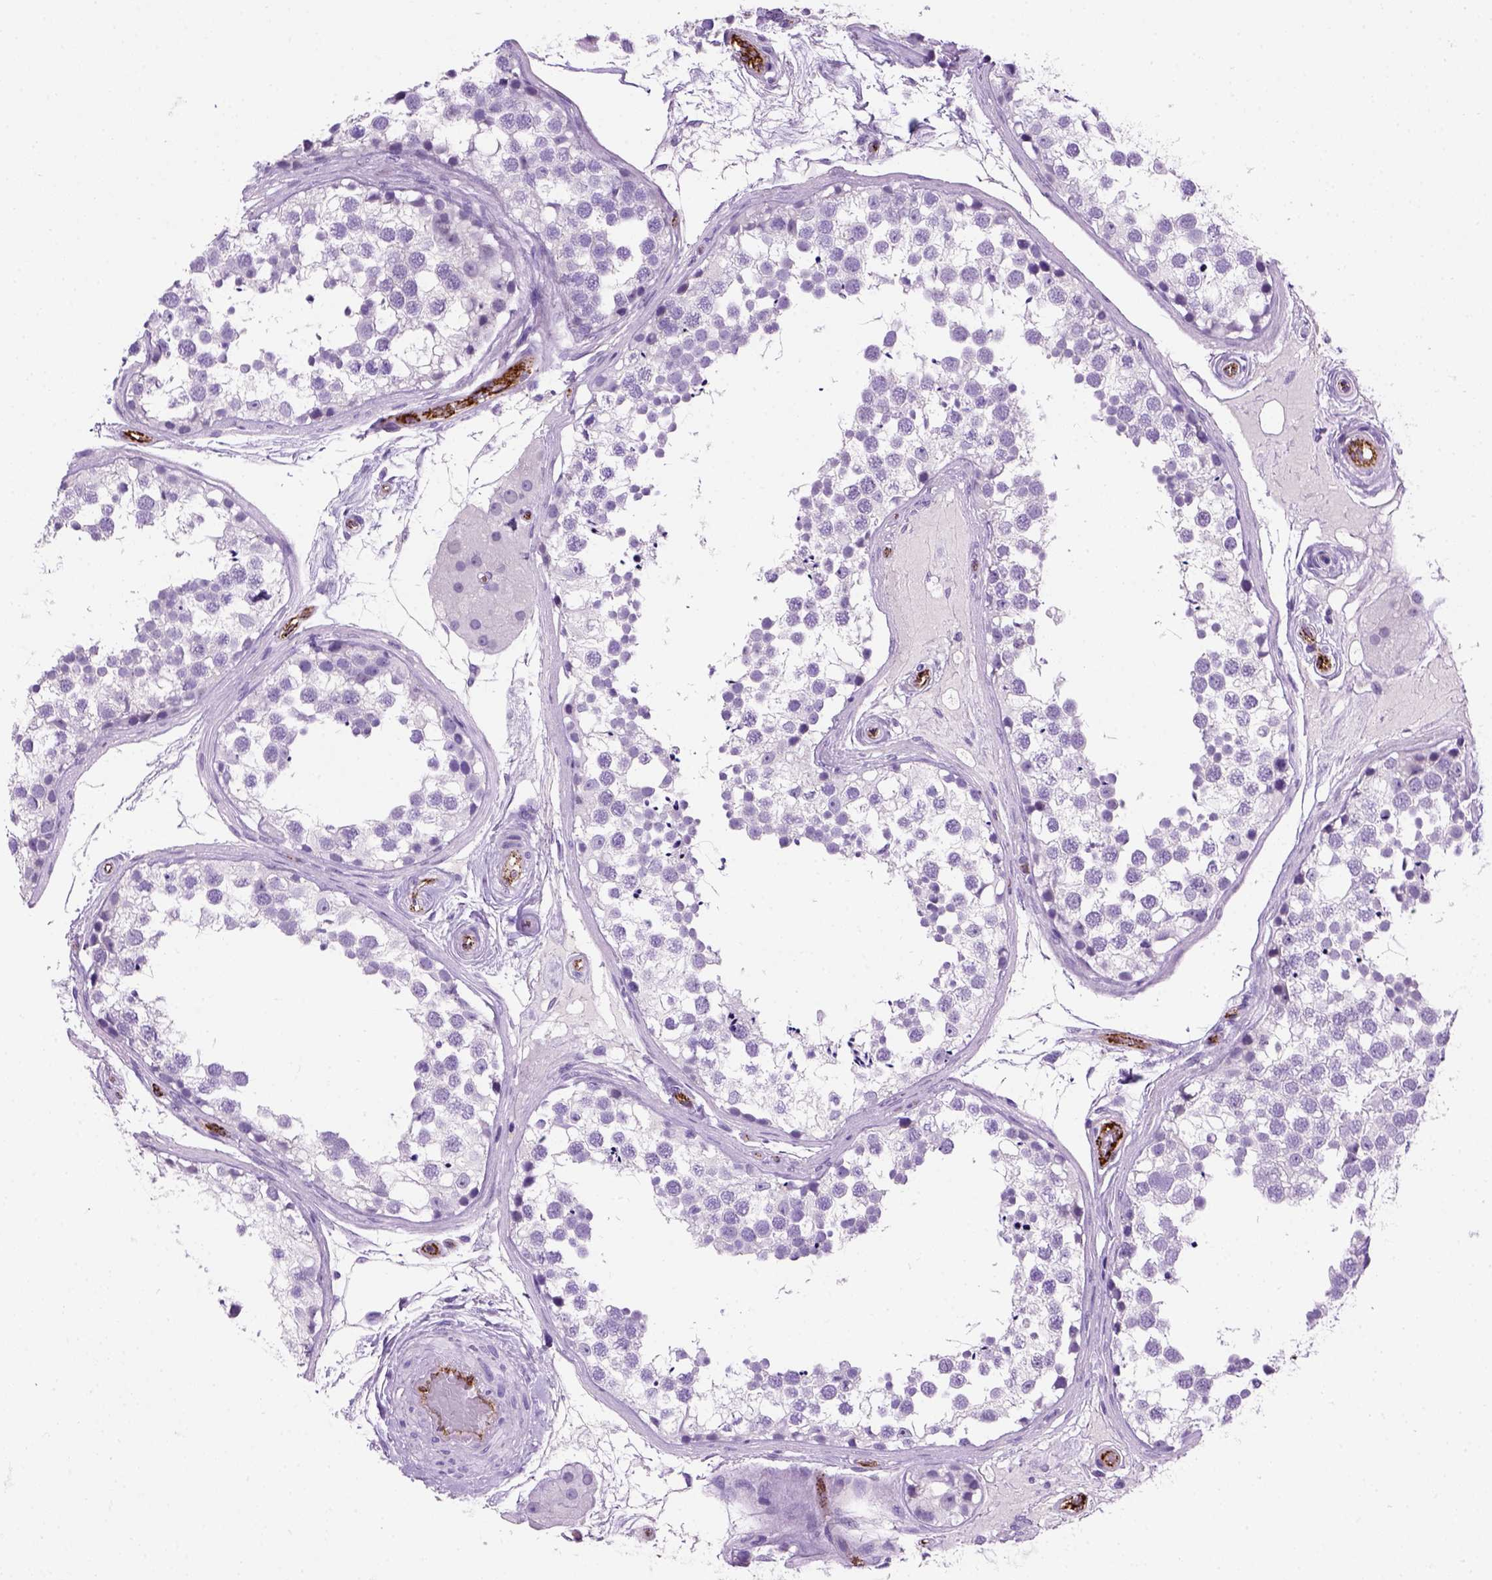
{"staining": {"intensity": "negative", "quantity": "none", "location": "none"}, "tissue": "testis", "cell_type": "Cells in seminiferous ducts", "image_type": "normal", "snomed": [{"axis": "morphology", "description": "Normal tissue, NOS"}, {"axis": "morphology", "description": "Seminoma, NOS"}, {"axis": "topography", "description": "Testis"}], "caption": "A high-resolution photomicrograph shows immunohistochemistry staining of unremarkable testis, which displays no significant expression in cells in seminiferous ducts. (DAB (3,3'-diaminobenzidine) immunohistochemistry with hematoxylin counter stain).", "gene": "VWF", "patient": {"sex": "male", "age": 65}}